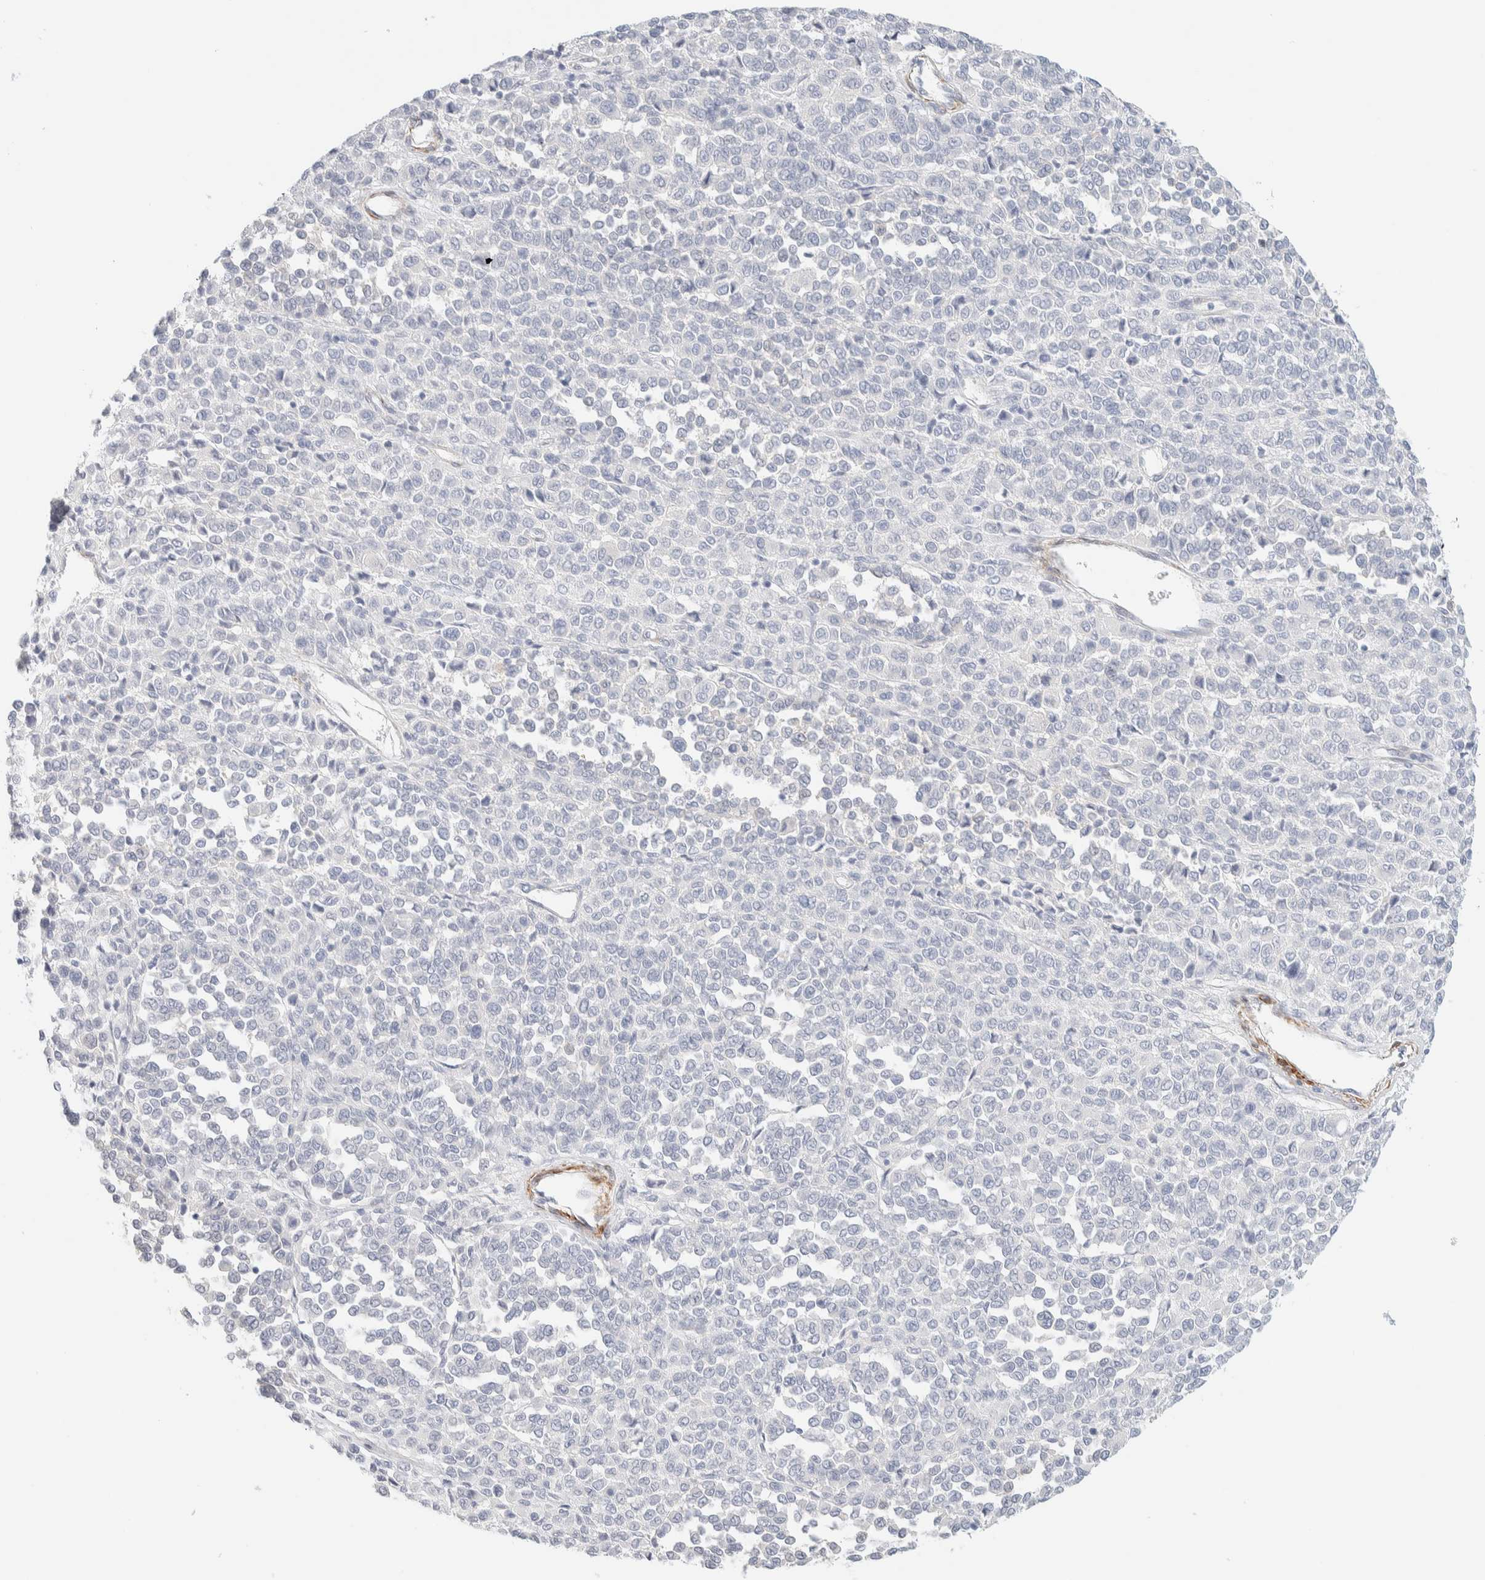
{"staining": {"intensity": "negative", "quantity": "none", "location": "none"}, "tissue": "melanoma", "cell_type": "Tumor cells", "image_type": "cancer", "snomed": [{"axis": "morphology", "description": "Malignant melanoma, Metastatic site"}, {"axis": "topography", "description": "Pancreas"}], "caption": "Immunohistochemistry image of melanoma stained for a protein (brown), which demonstrates no positivity in tumor cells.", "gene": "AFMID", "patient": {"sex": "female", "age": 30}}